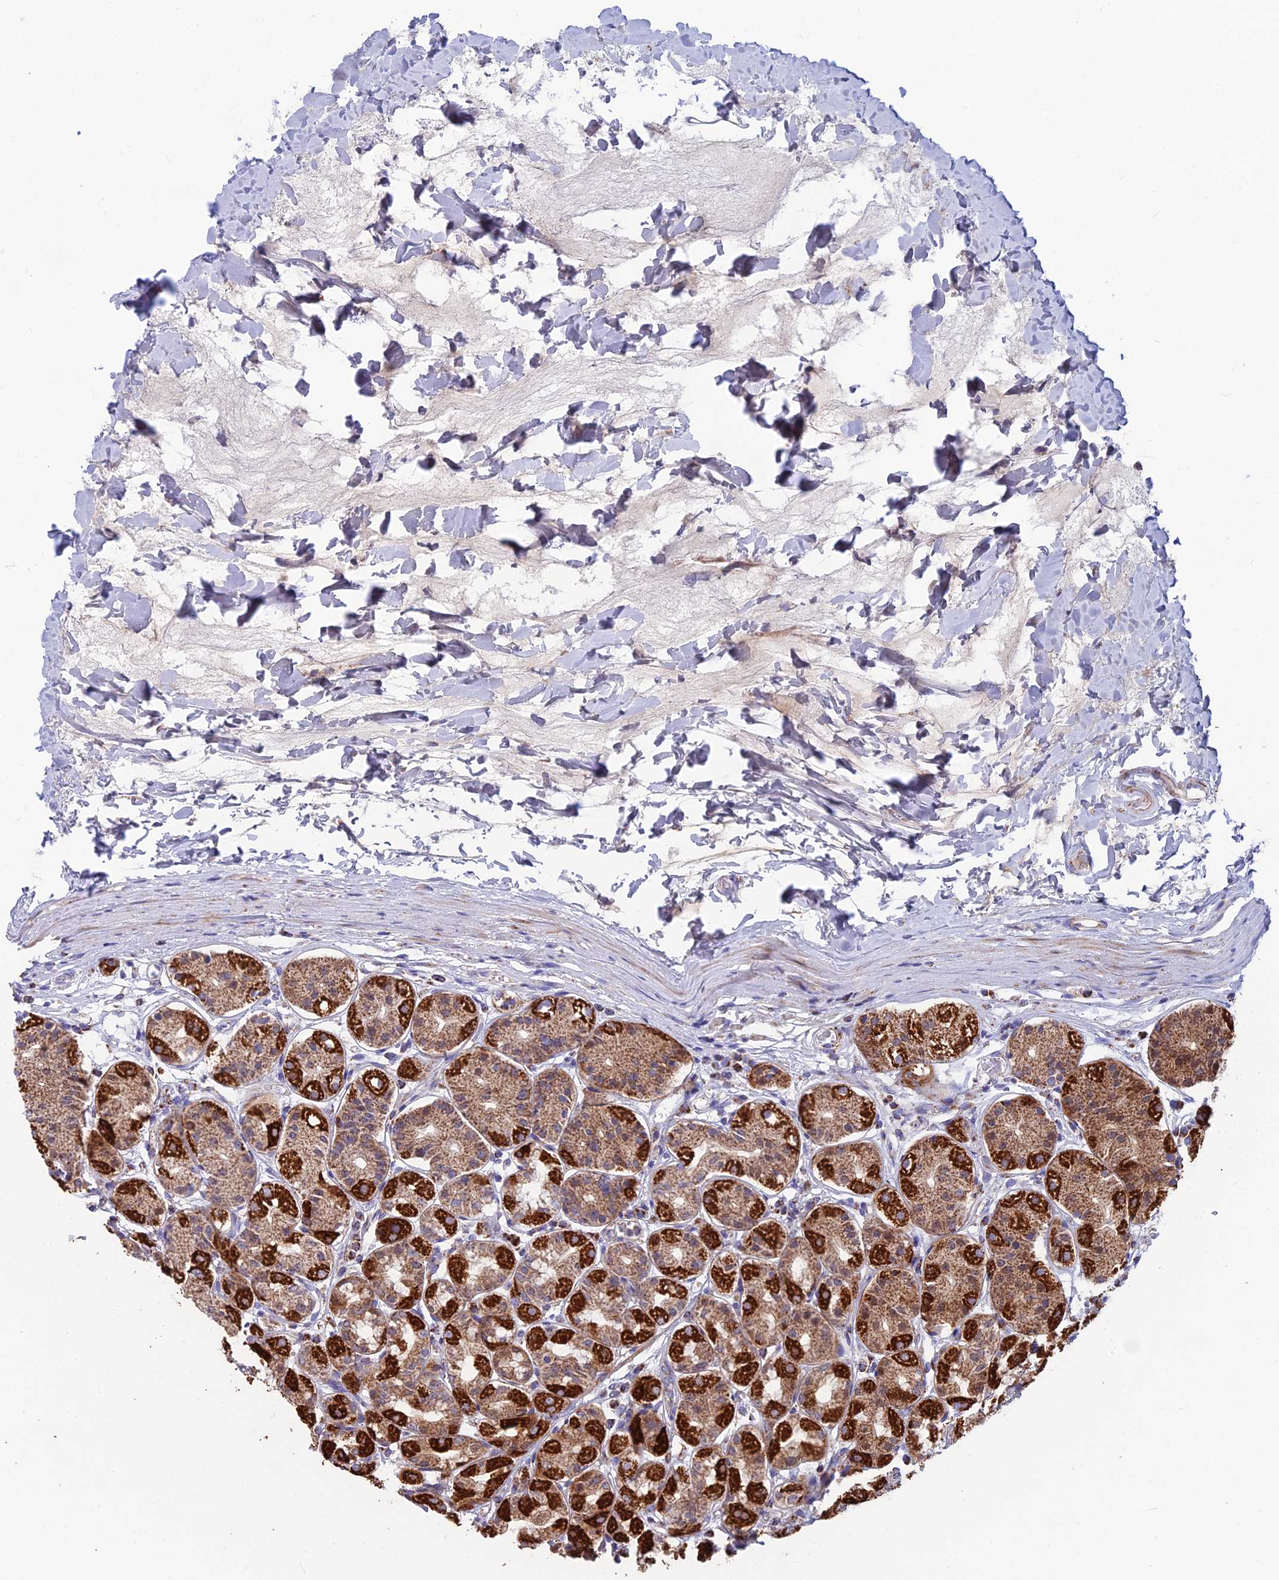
{"staining": {"intensity": "strong", "quantity": "<25%", "location": "cytoplasmic/membranous"}, "tissue": "stomach", "cell_type": "Glandular cells", "image_type": "normal", "snomed": [{"axis": "morphology", "description": "Normal tissue, NOS"}, {"axis": "topography", "description": "Stomach"}, {"axis": "topography", "description": "Stomach, lower"}], "caption": "This image exhibits immunohistochemistry (IHC) staining of benign stomach, with medium strong cytoplasmic/membranous positivity in approximately <25% of glandular cells.", "gene": "CS", "patient": {"sex": "female", "age": 56}}